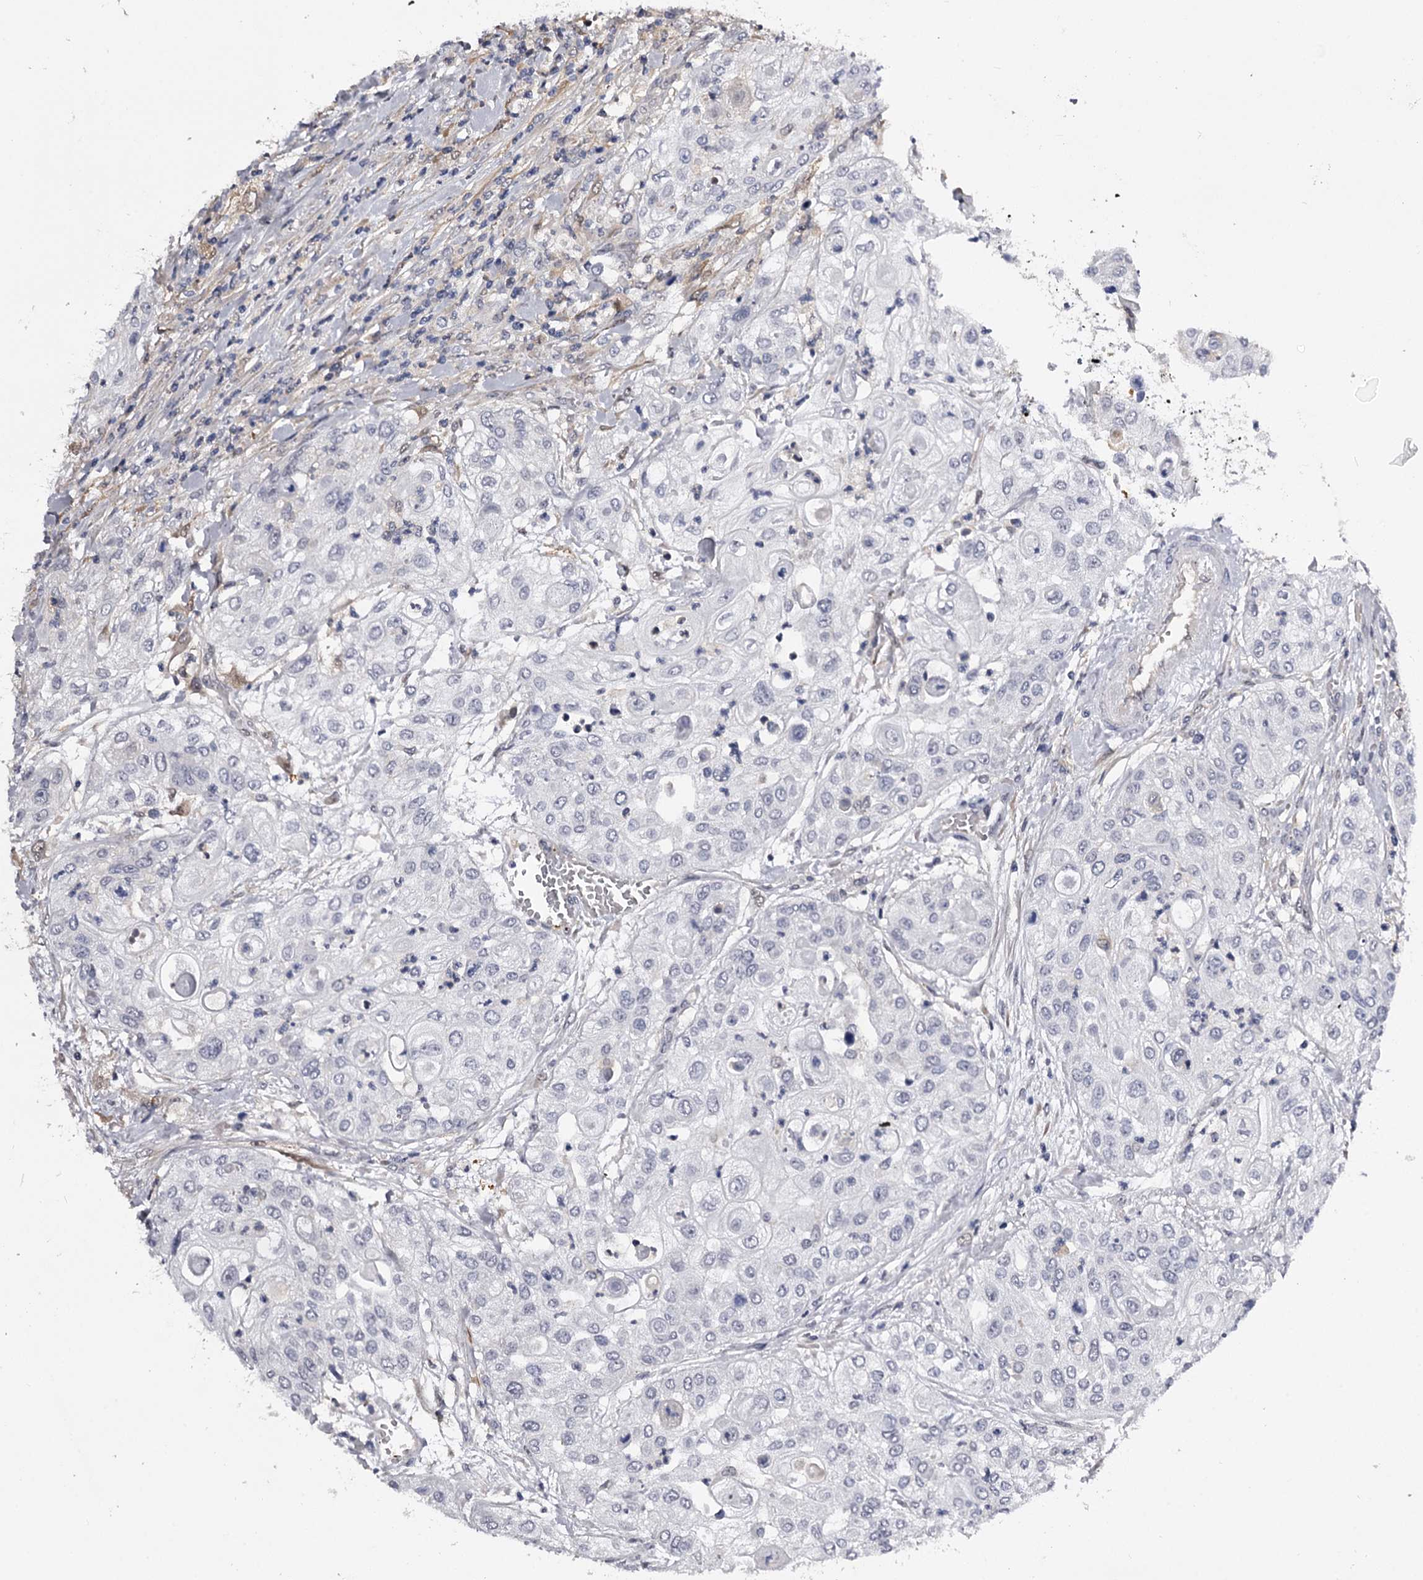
{"staining": {"intensity": "negative", "quantity": "none", "location": "none"}, "tissue": "urothelial cancer", "cell_type": "Tumor cells", "image_type": "cancer", "snomed": [{"axis": "morphology", "description": "Urothelial carcinoma, High grade"}, {"axis": "topography", "description": "Urinary bladder"}], "caption": "Urothelial carcinoma (high-grade) was stained to show a protein in brown. There is no significant expression in tumor cells.", "gene": "GSTO1", "patient": {"sex": "female", "age": 79}}